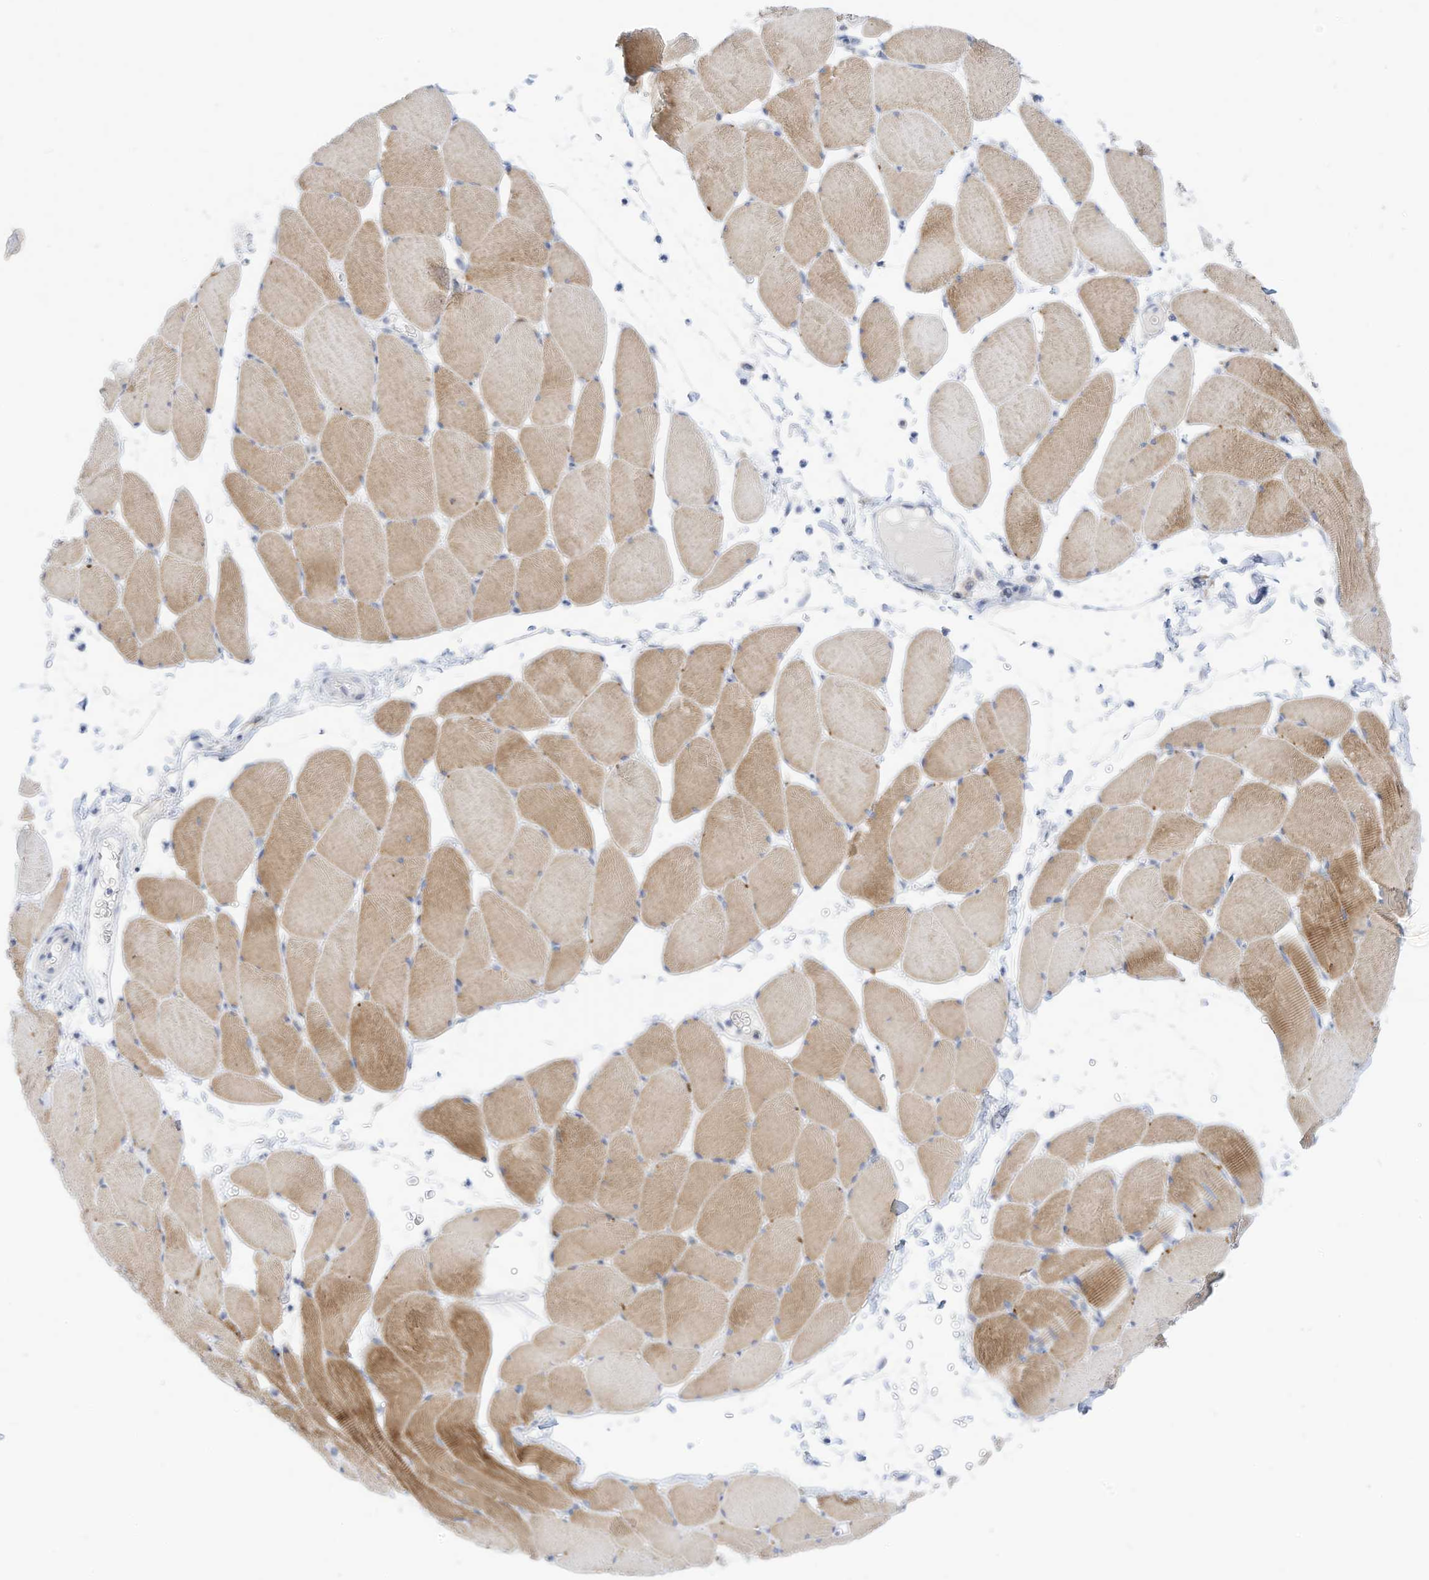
{"staining": {"intensity": "moderate", "quantity": "25%-75%", "location": "cytoplasmic/membranous"}, "tissue": "skeletal muscle", "cell_type": "Myocytes", "image_type": "normal", "snomed": [{"axis": "morphology", "description": "Normal tissue, NOS"}, {"axis": "topography", "description": "Skeletal muscle"}, {"axis": "topography", "description": "Head-Neck"}], "caption": "Immunohistochemical staining of normal skeletal muscle reveals 25%-75% levels of moderate cytoplasmic/membranous protein positivity in approximately 25%-75% of myocytes.", "gene": "SPOCD1", "patient": {"sex": "male", "age": 66}}